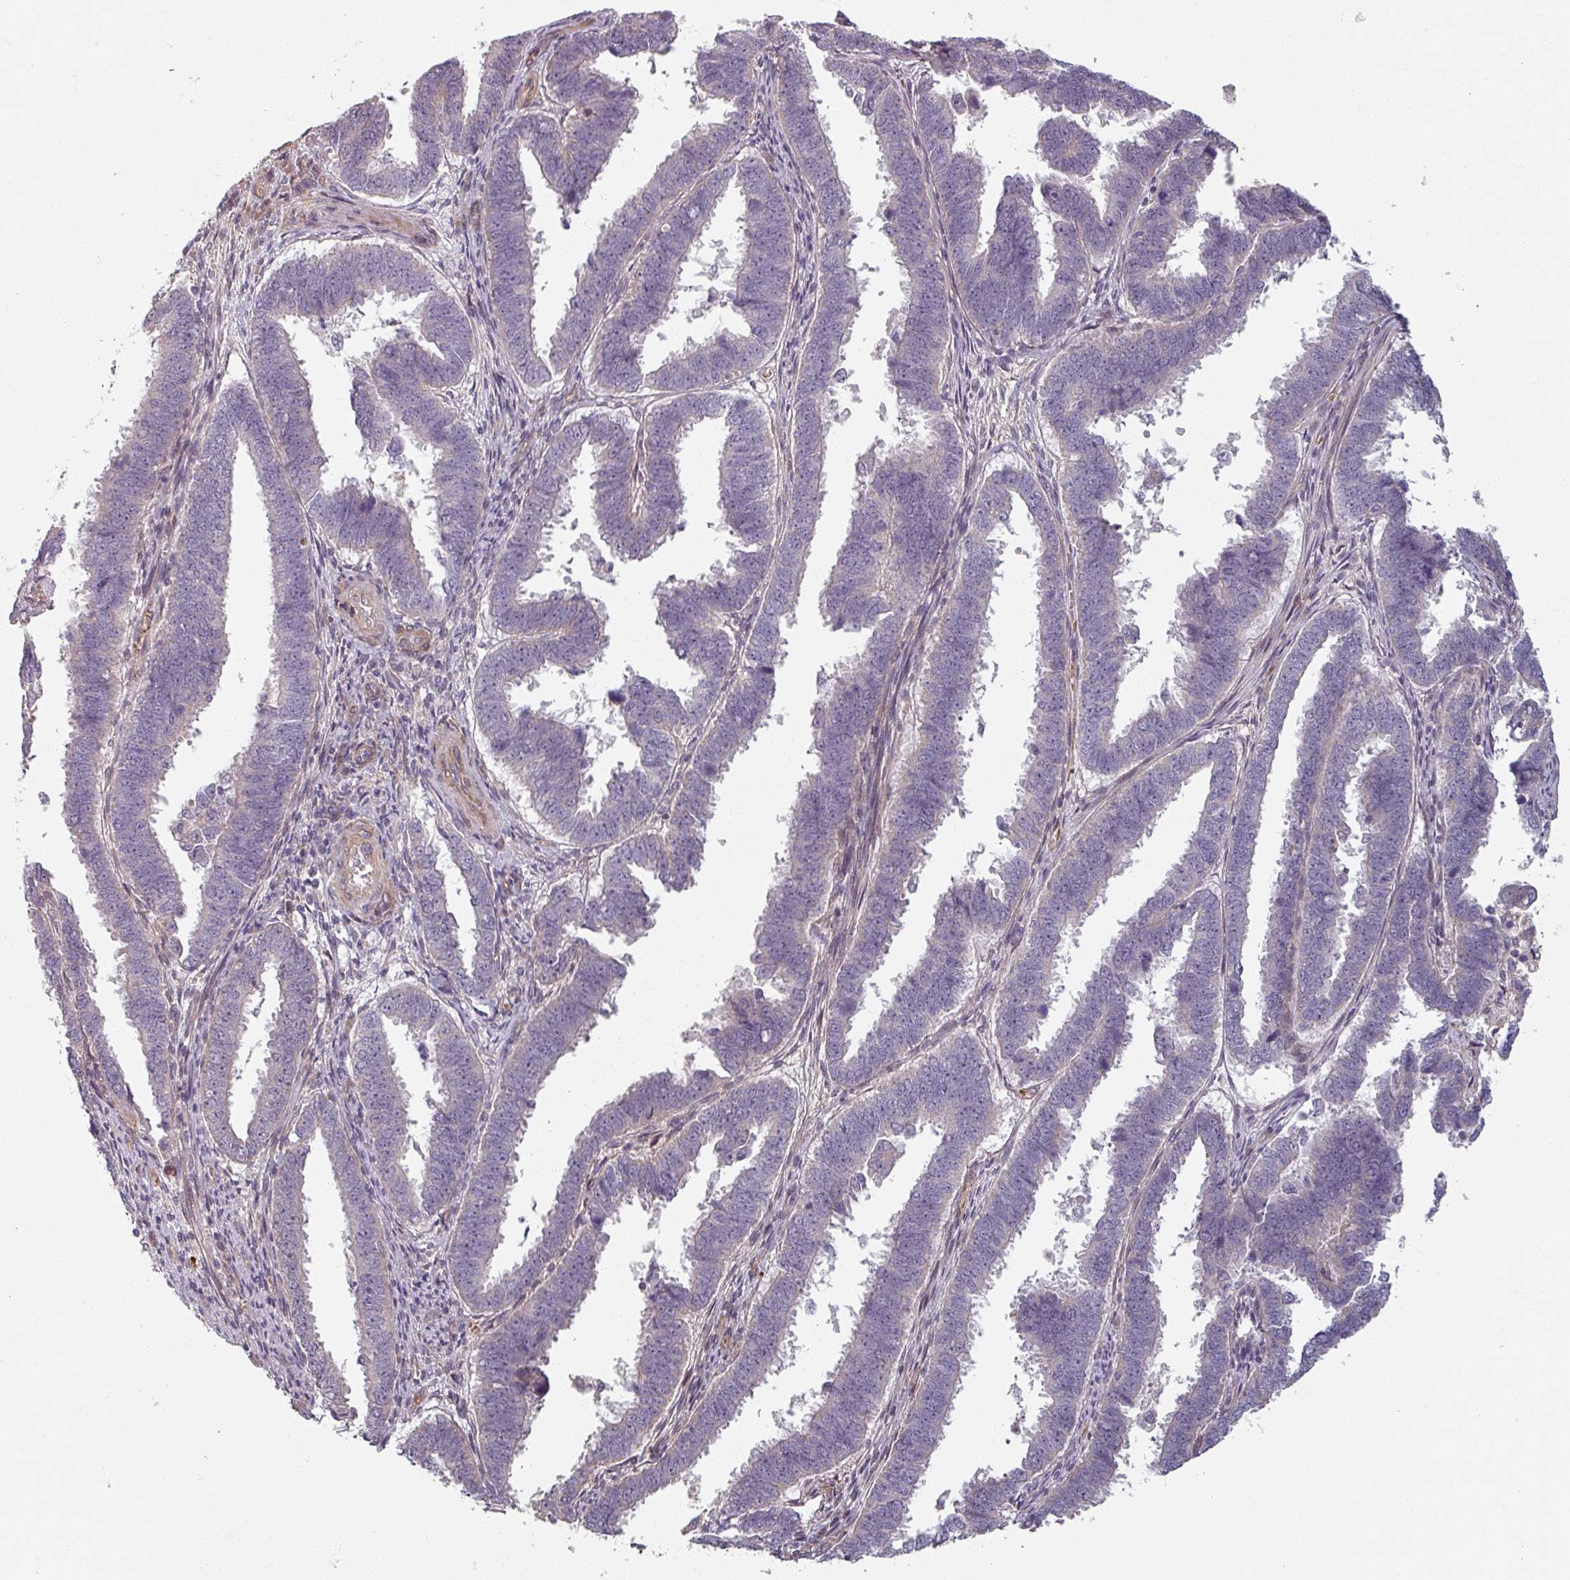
{"staining": {"intensity": "negative", "quantity": "none", "location": "none"}, "tissue": "endometrial cancer", "cell_type": "Tumor cells", "image_type": "cancer", "snomed": [{"axis": "morphology", "description": "Adenocarcinoma, NOS"}, {"axis": "topography", "description": "Endometrium"}], "caption": "Immunohistochemical staining of adenocarcinoma (endometrial) reveals no significant positivity in tumor cells.", "gene": "C4BPB", "patient": {"sex": "female", "age": 75}}